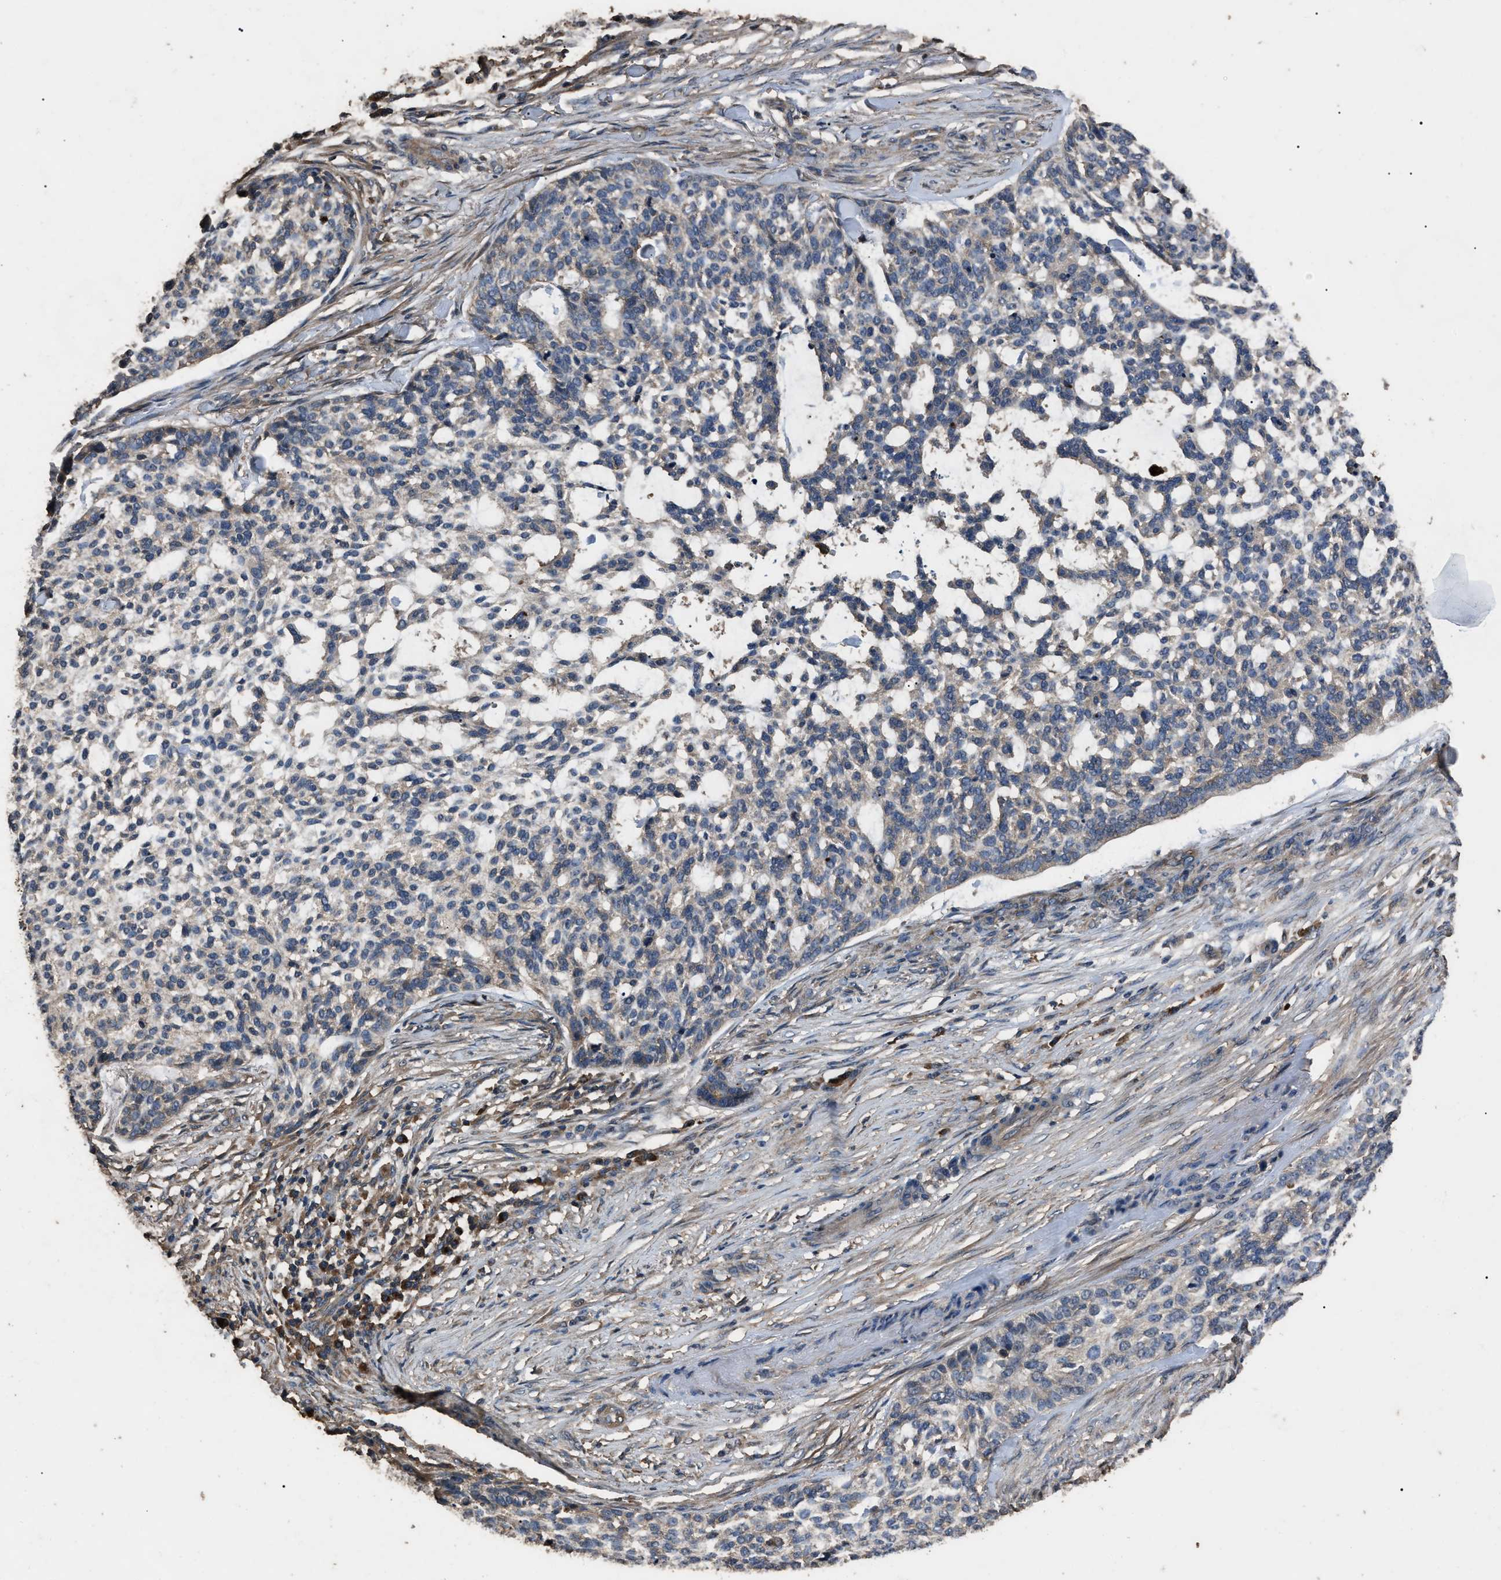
{"staining": {"intensity": "negative", "quantity": "none", "location": "none"}, "tissue": "skin cancer", "cell_type": "Tumor cells", "image_type": "cancer", "snomed": [{"axis": "morphology", "description": "Basal cell carcinoma"}, {"axis": "topography", "description": "Skin"}], "caption": "Tumor cells show no significant protein positivity in basal cell carcinoma (skin).", "gene": "RNF216", "patient": {"sex": "female", "age": 64}}